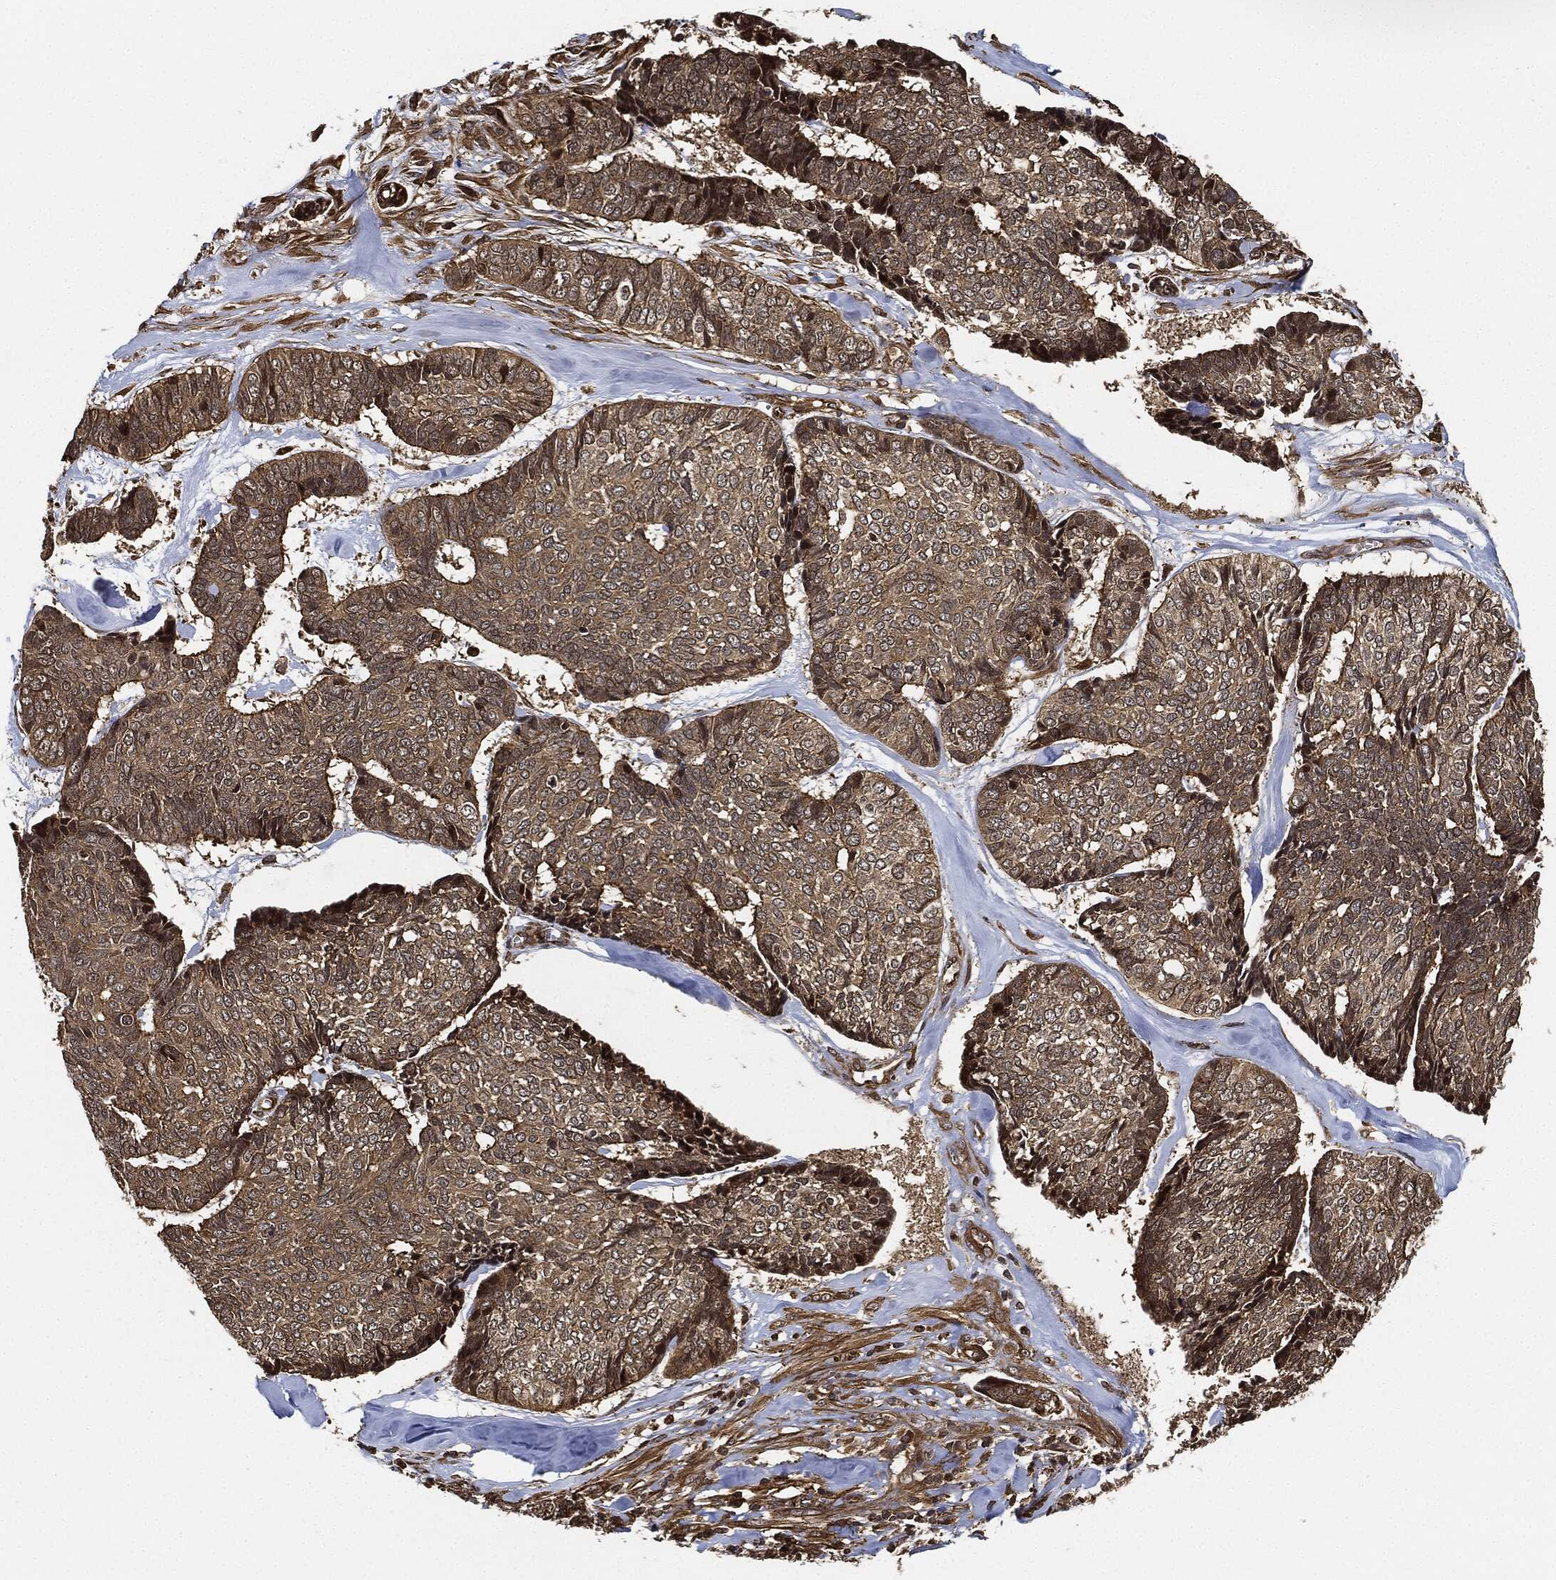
{"staining": {"intensity": "moderate", "quantity": ">75%", "location": "cytoplasmic/membranous"}, "tissue": "skin cancer", "cell_type": "Tumor cells", "image_type": "cancer", "snomed": [{"axis": "morphology", "description": "Basal cell carcinoma"}, {"axis": "topography", "description": "Skin"}], "caption": "Skin cancer was stained to show a protein in brown. There is medium levels of moderate cytoplasmic/membranous positivity in about >75% of tumor cells. (DAB (3,3'-diaminobenzidine) IHC with brightfield microscopy, high magnification).", "gene": "CEP290", "patient": {"sex": "male", "age": 86}}